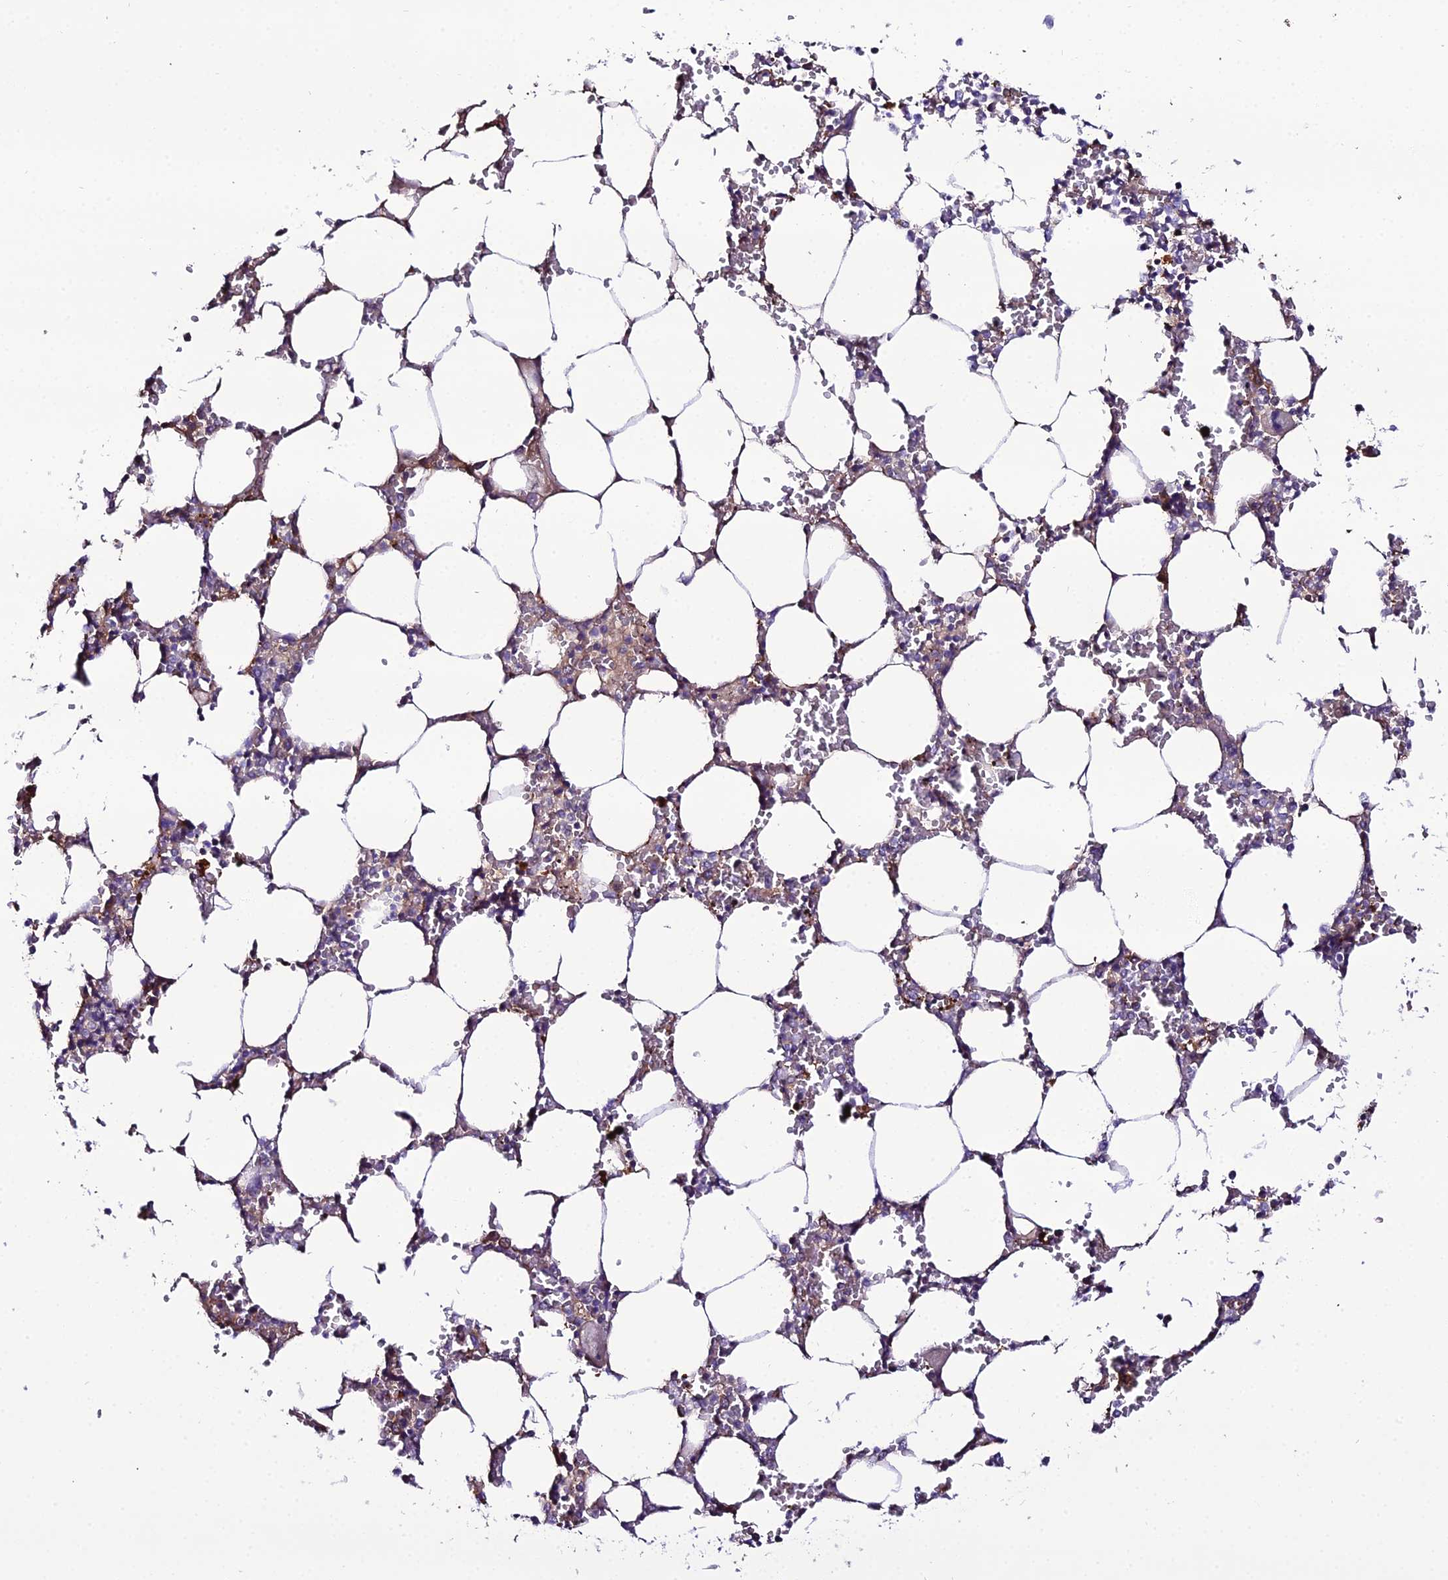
{"staining": {"intensity": "moderate", "quantity": "<25%", "location": "cytoplasmic/membranous"}, "tissue": "bone marrow", "cell_type": "Hematopoietic cells", "image_type": "normal", "snomed": [{"axis": "morphology", "description": "Normal tissue, NOS"}, {"axis": "topography", "description": "Bone marrow"}], "caption": "High-magnification brightfield microscopy of unremarkable bone marrow stained with DAB (3,3'-diaminobenzidine) (brown) and counterstained with hematoxylin (blue). hematopoietic cells exhibit moderate cytoplasmic/membranous positivity is appreciated in approximately<25% of cells.", "gene": "MB21D2", "patient": {"sex": "male", "age": 64}}